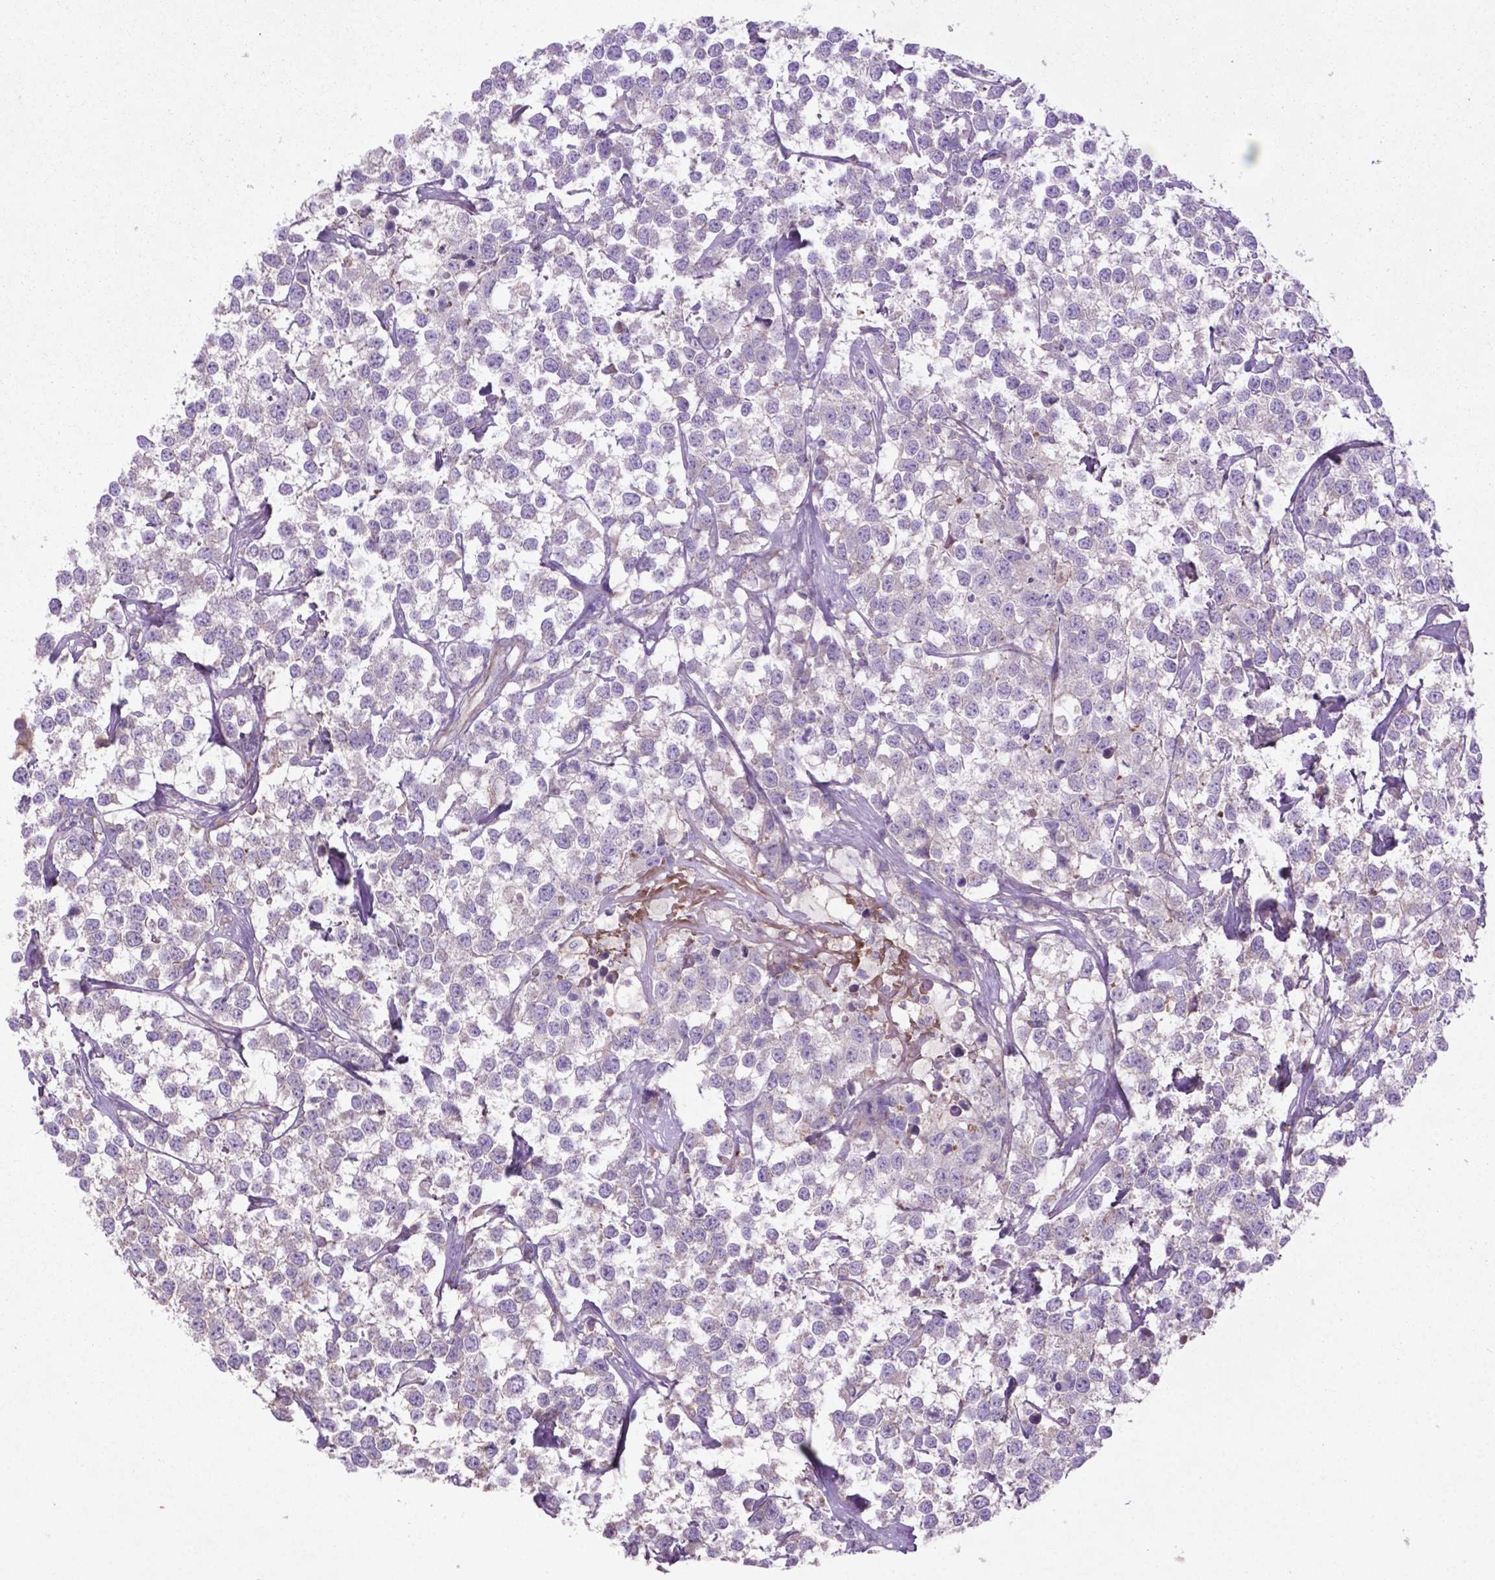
{"staining": {"intensity": "negative", "quantity": "none", "location": "none"}, "tissue": "testis cancer", "cell_type": "Tumor cells", "image_type": "cancer", "snomed": [{"axis": "morphology", "description": "Seminoma, NOS"}, {"axis": "topography", "description": "Testis"}], "caption": "Immunohistochemistry (IHC) histopathology image of neoplastic tissue: human seminoma (testis) stained with DAB (3,3'-diaminobenzidine) reveals no significant protein staining in tumor cells.", "gene": "BMP4", "patient": {"sex": "male", "age": 59}}